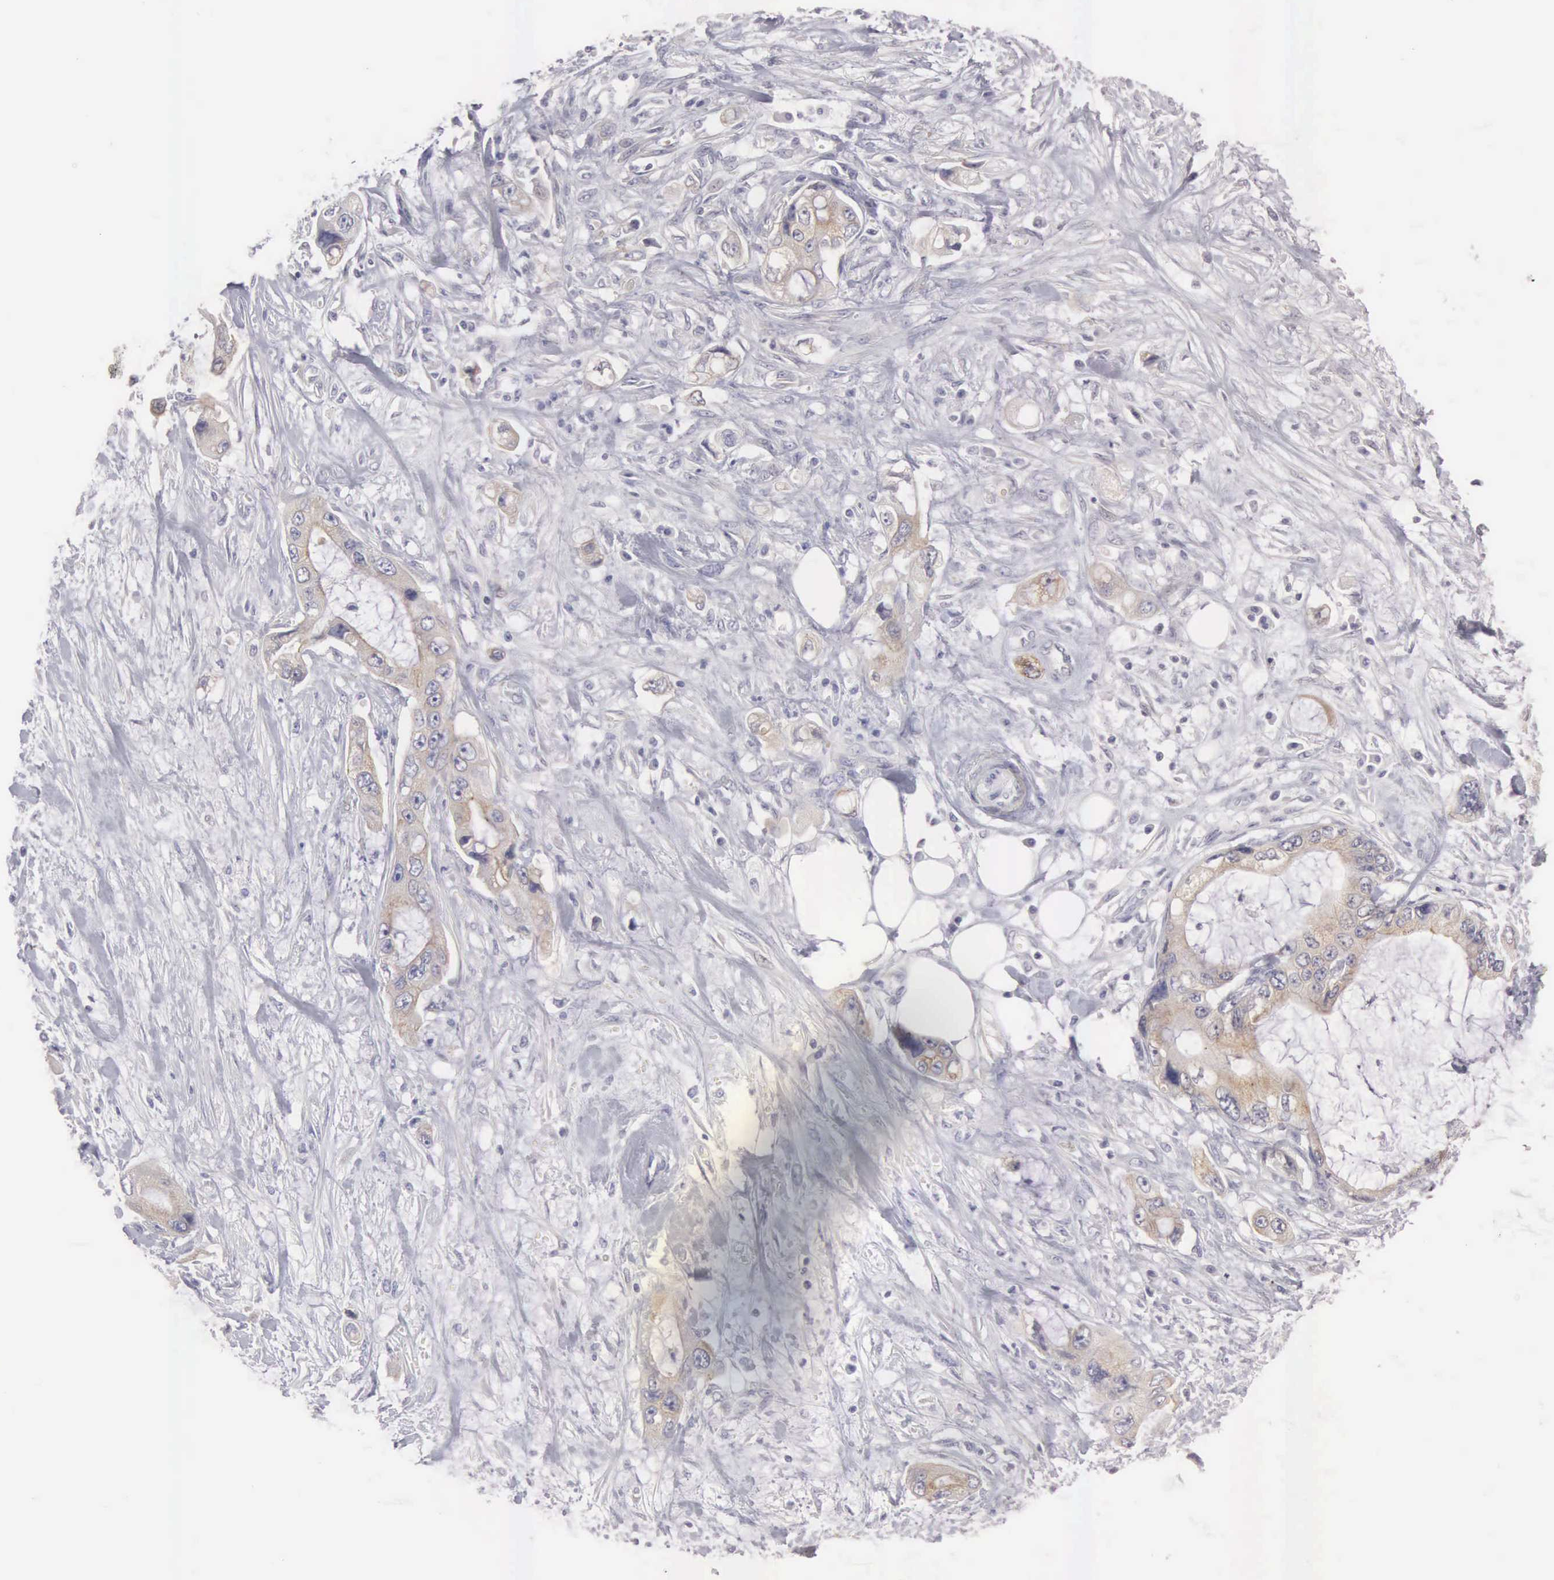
{"staining": {"intensity": "weak", "quantity": "25%-75%", "location": "cytoplasmic/membranous"}, "tissue": "pancreatic cancer", "cell_type": "Tumor cells", "image_type": "cancer", "snomed": [{"axis": "morphology", "description": "Adenocarcinoma, NOS"}, {"axis": "topography", "description": "Pancreas"}, {"axis": "topography", "description": "Stomach, upper"}], "caption": "Brown immunohistochemical staining in human adenocarcinoma (pancreatic) exhibits weak cytoplasmic/membranous expression in approximately 25%-75% of tumor cells.", "gene": "CEP170B", "patient": {"sex": "male", "age": 77}}